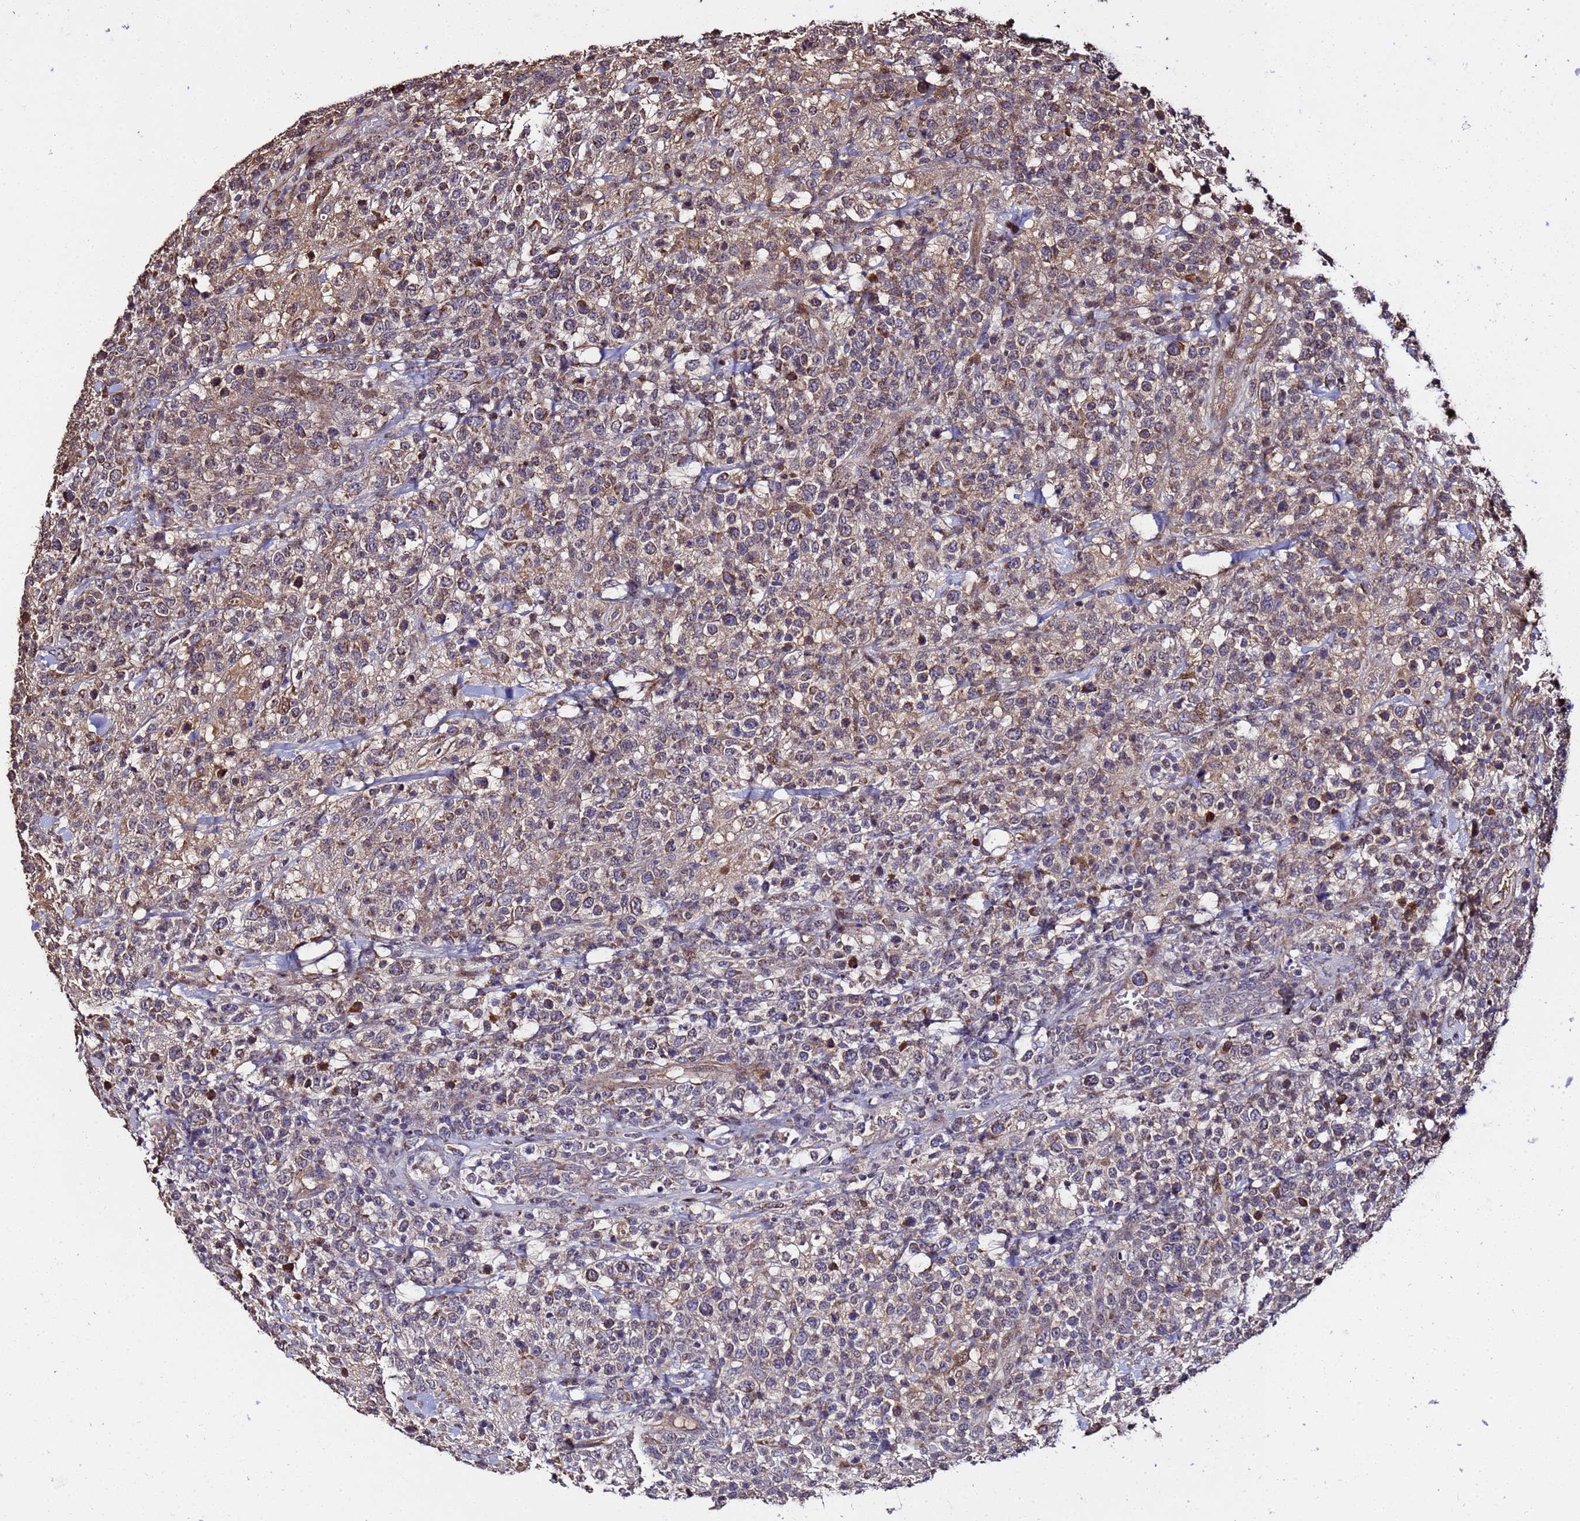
{"staining": {"intensity": "moderate", "quantity": "25%-75%", "location": "cytoplasmic/membranous"}, "tissue": "lymphoma", "cell_type": "Tumor cells", "image_type": "cancer", "snomed": [{"axis": "morphology", "description": "Malignant lymphoma, non-Hodgkin's type, High grade"}, {"axis": "topography", "description": "Colon"}], "caption": "High-grade malignant lymphoma, non-Hodgkin's type stained with immunohistochemistry (IHC) shows moderate cytoplasmic/membranous positivity in about 25%-75% of tumor cells. The staining was performed using DAB (3,3'-diaminobenzidine), with brown indicating positive protein expression. Nuclei are stained blue with hematoxylin.", "gene": "WNK4", "patient": {"sex": "female", "age": 53}}